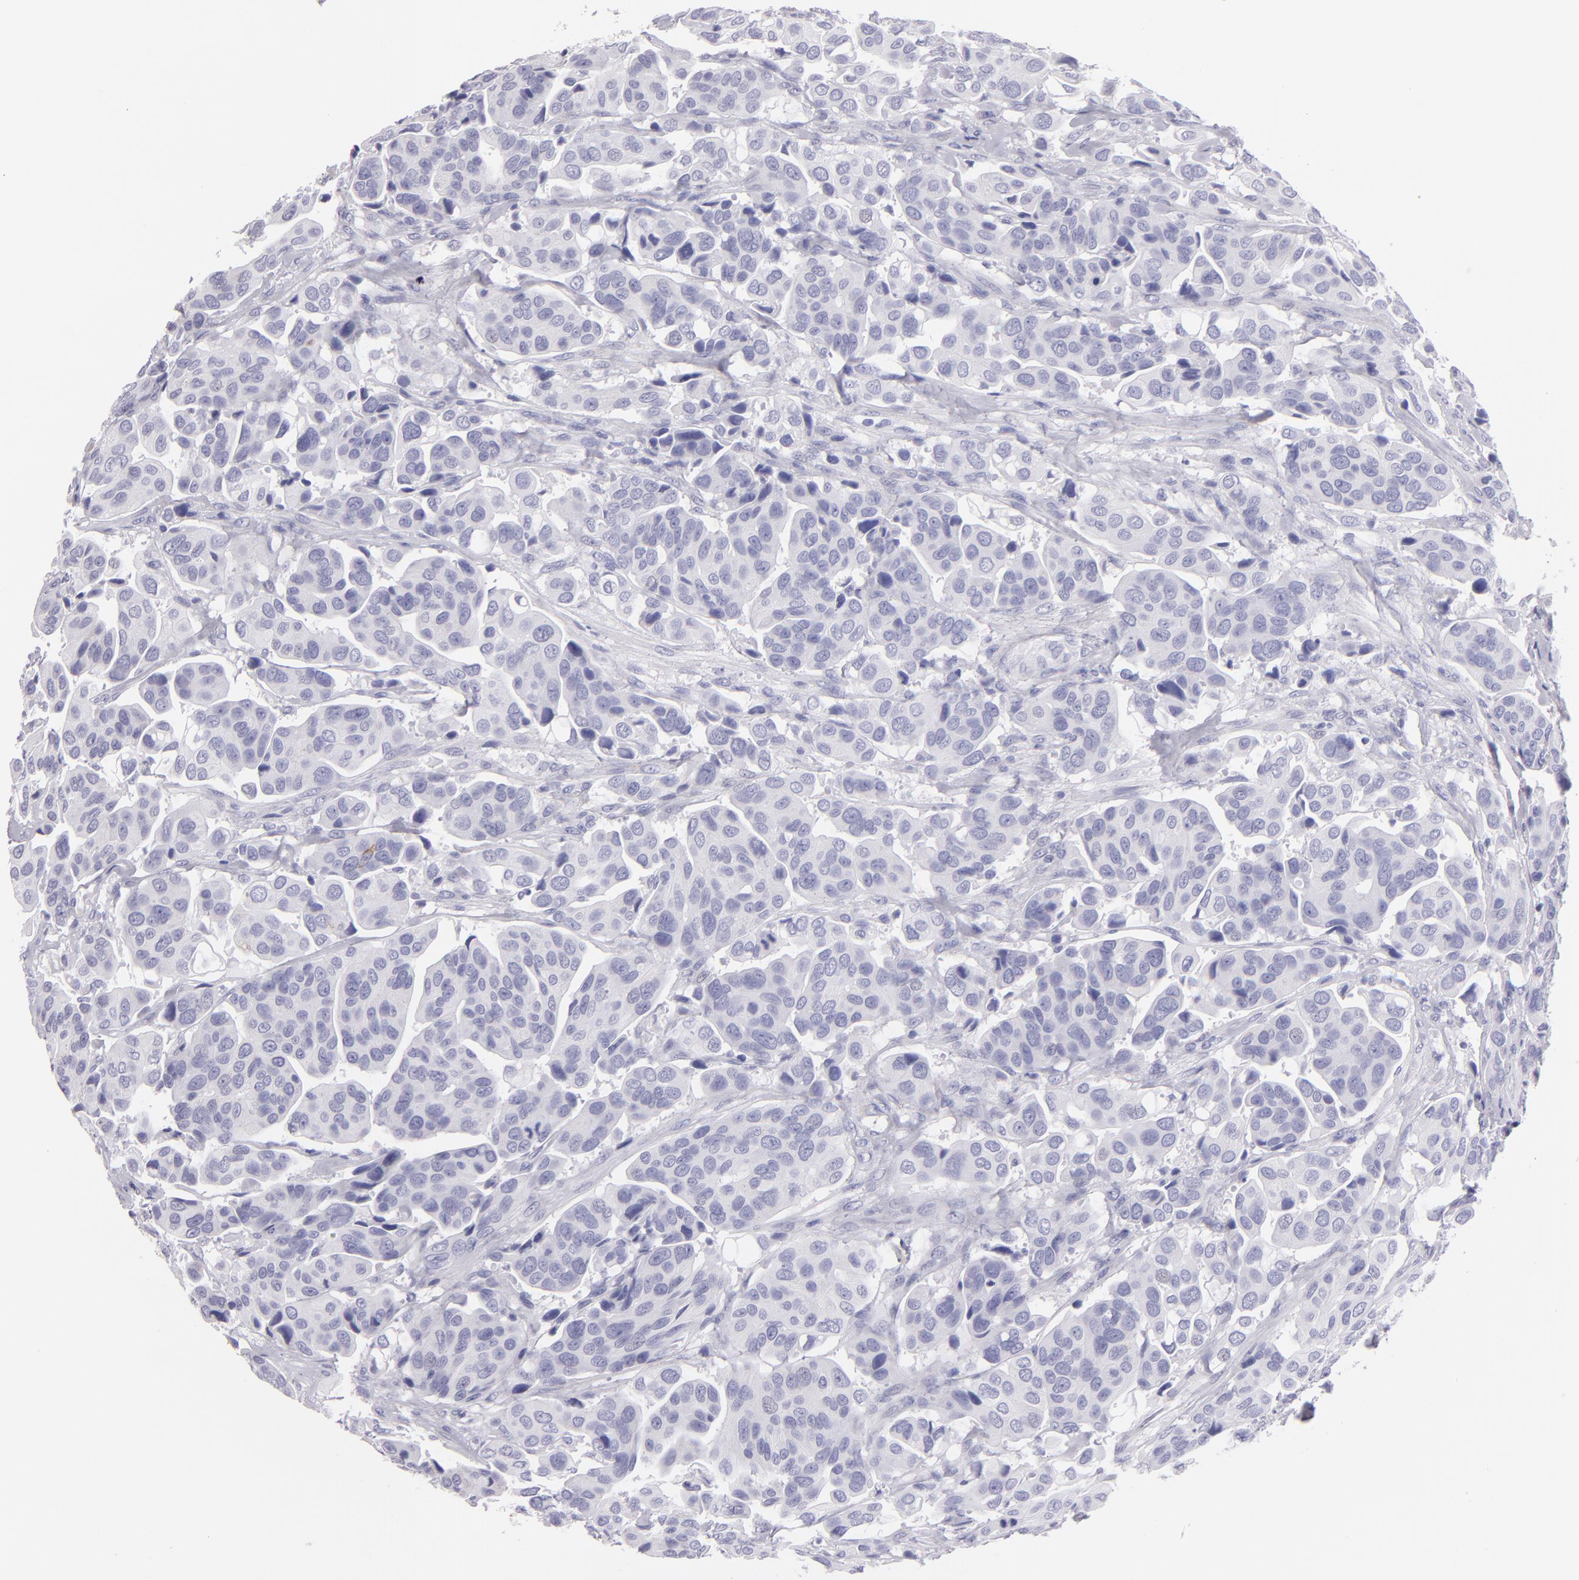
{"staining": {"intensity": "negative", "quantity": "none", "location": "none"}, "tissue": "urothelial cancer", "cell_type": "Tumor cells", "image_type": "cancer", "snomed": [{"axis": "morphology", "description": "Adenocarcinoma, NOS"}, {"axis": "topography", "description": "Urinary bladder"}], "caption": "This is a image of immunohistochemistry (IHC) staining of urothelial cancer, which shows no expression in tumor cells.", "gene": "MUC5AC", "patient": {"sex": "male", "age": 61}}